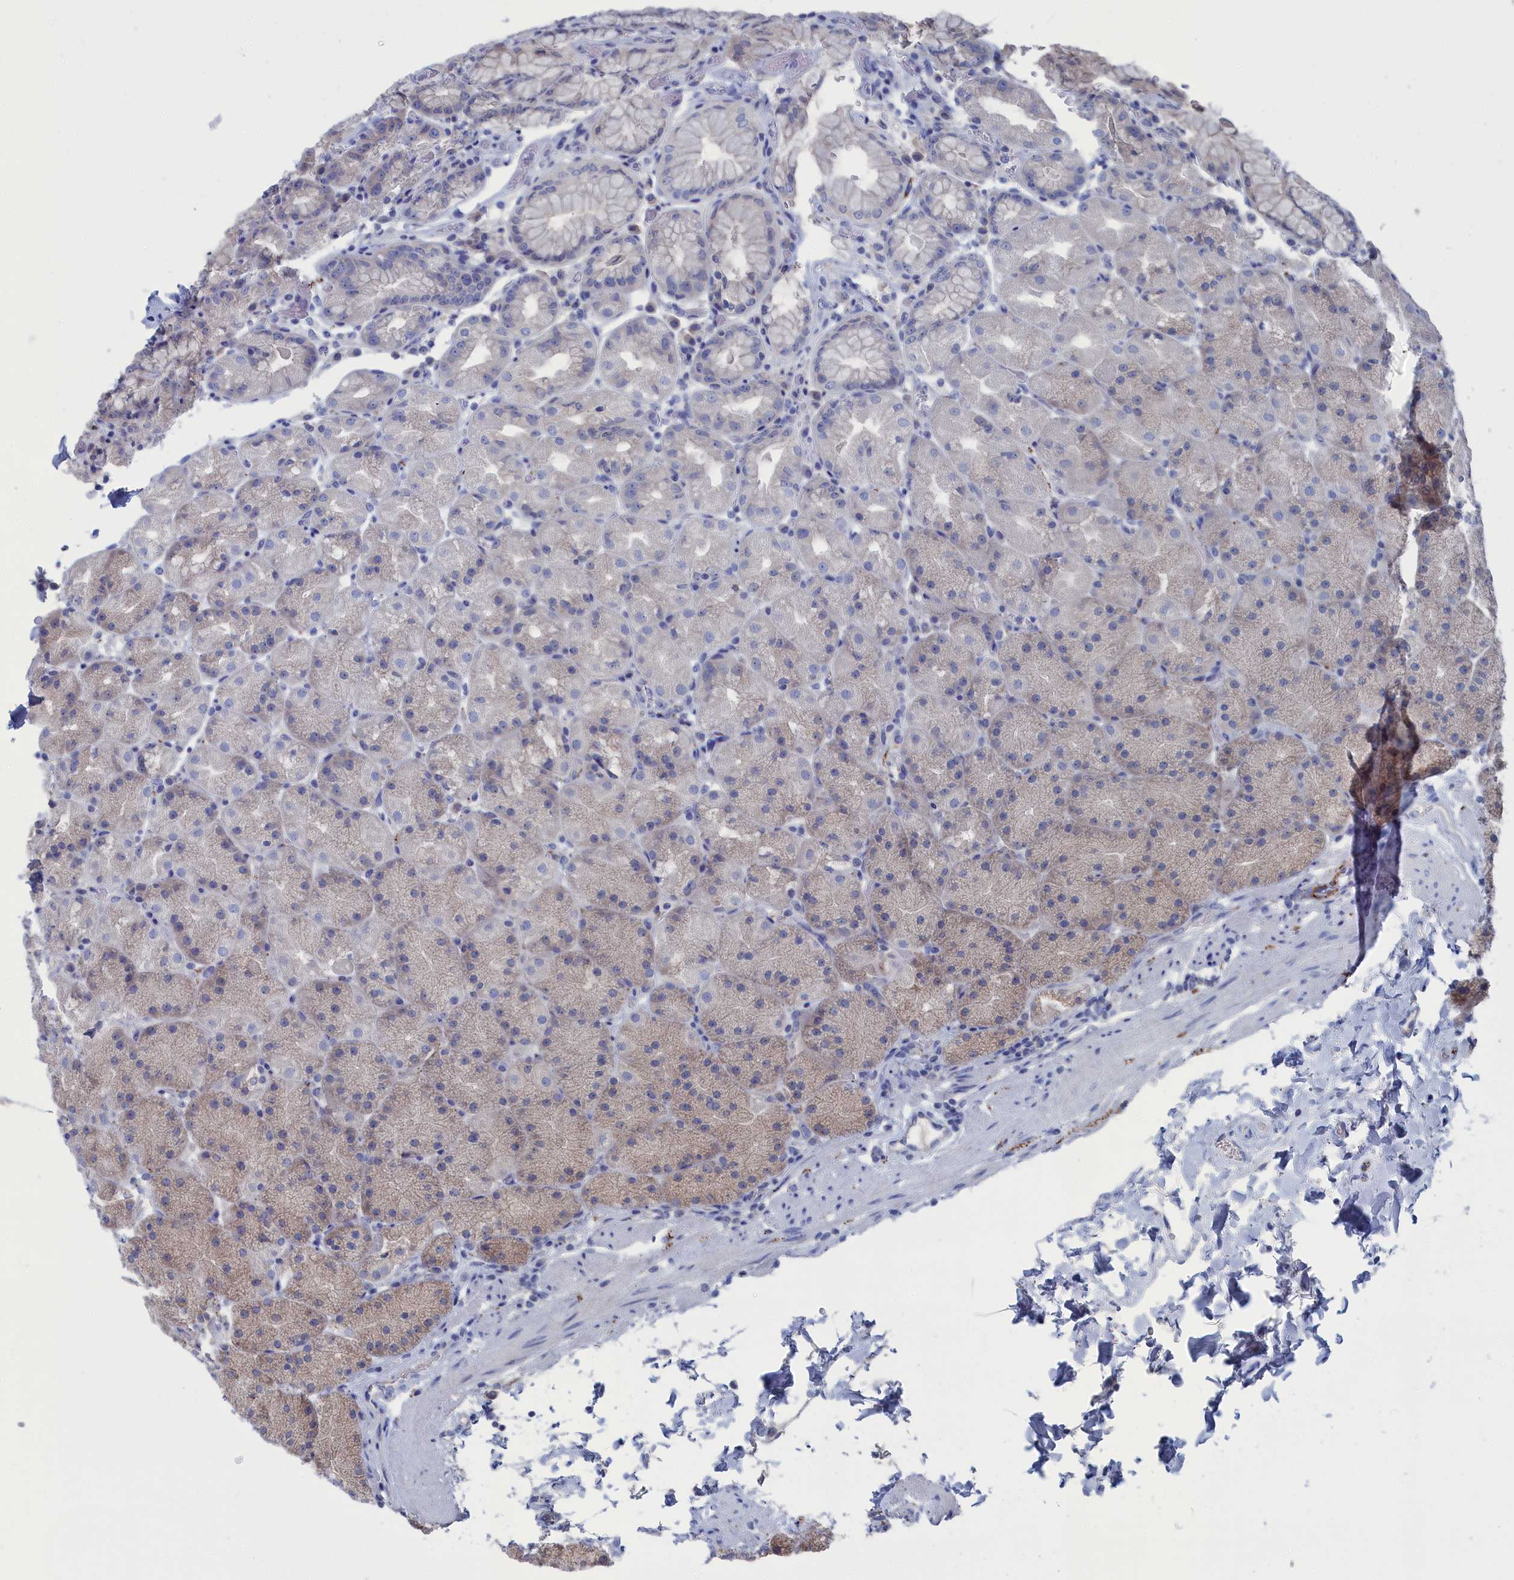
{"staining": {"intensity": "weak", "quantity": "<25%", "location": "cytoplasmic/membranous"}, "tissue": "stomach", "cell_type": "Glandular cells", "image_type": "normal", "snomed": [{"axis": "morphology", "description": "Normal tissue, NOS"}, {"axis": "topography", "description": "Stomach, upper"}, {"axis": "topography", "description": "Stomach, lower"}], "caption": "Immunohistochemical staining of benign human stomach exhibits no significant staining in glandular cells. The staining is performed using DAB (3,3'-diaminobenzidine) brown chromogen with nuclei counter-stained in using hematoxylin.", "gene": "CEND1", "patient": {"sex": "male", "age": 67}}